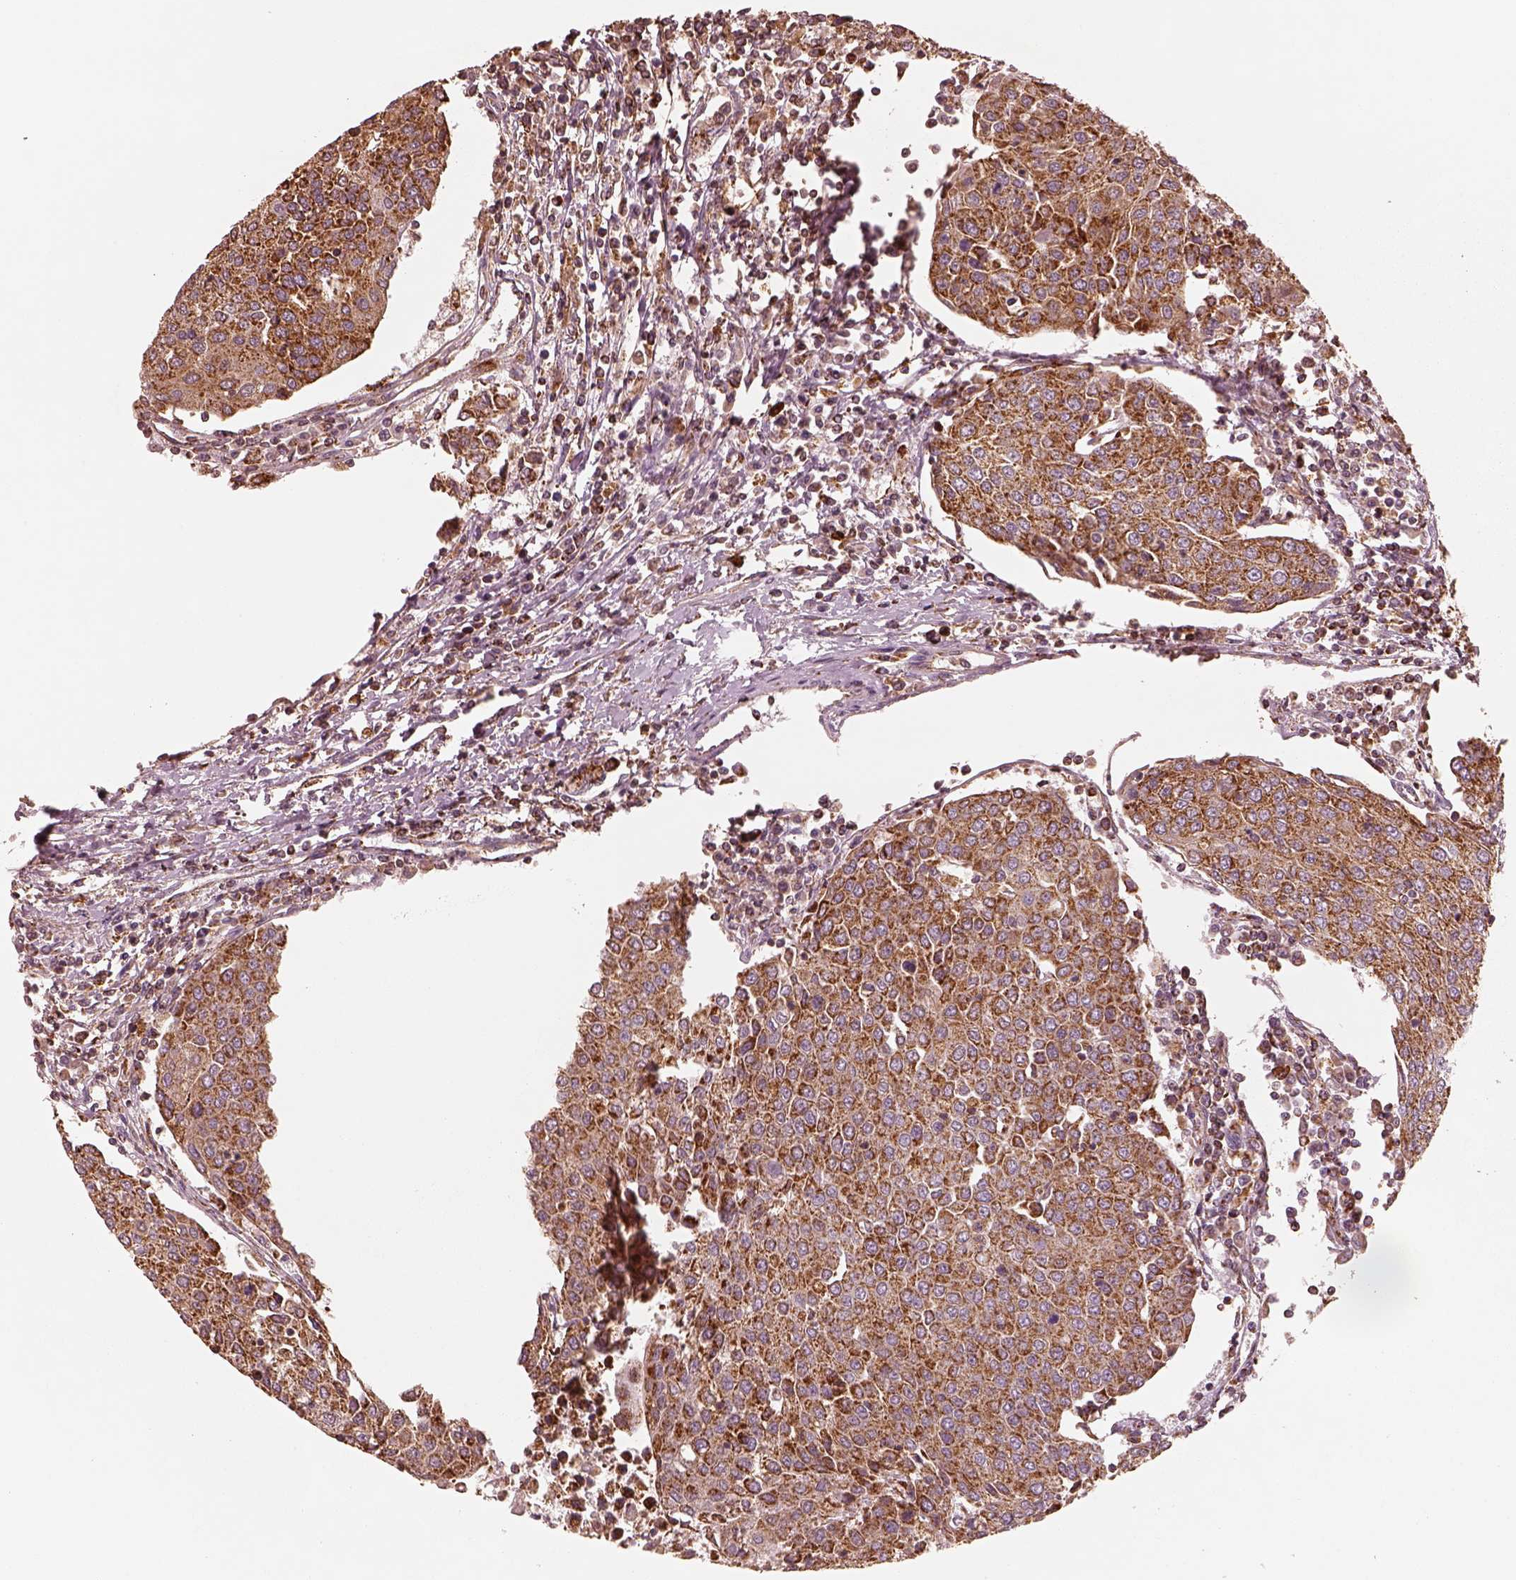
{"staining": {"intensity": "strong", "quantity": ">75%", "location": "cytoplasmic/membranous"}, "tissue": "urothelial cancer", "cell_type": "Tumor cells", "image_type": "cancer", "snomed": [{"axis": "morphology", "description": "Urothelial carcinoma, High grade"}, {"axis": "topography", "description": "Urinary bladder"}], "caption": "Urothelial cancer stained with immunohistochemistry (IHC) shows strong cytoplasmic/membranous positivity in about >75% of tumor cells.", "gene": "ENTPD6", "patient": {"sex": "female", "age": 85}}